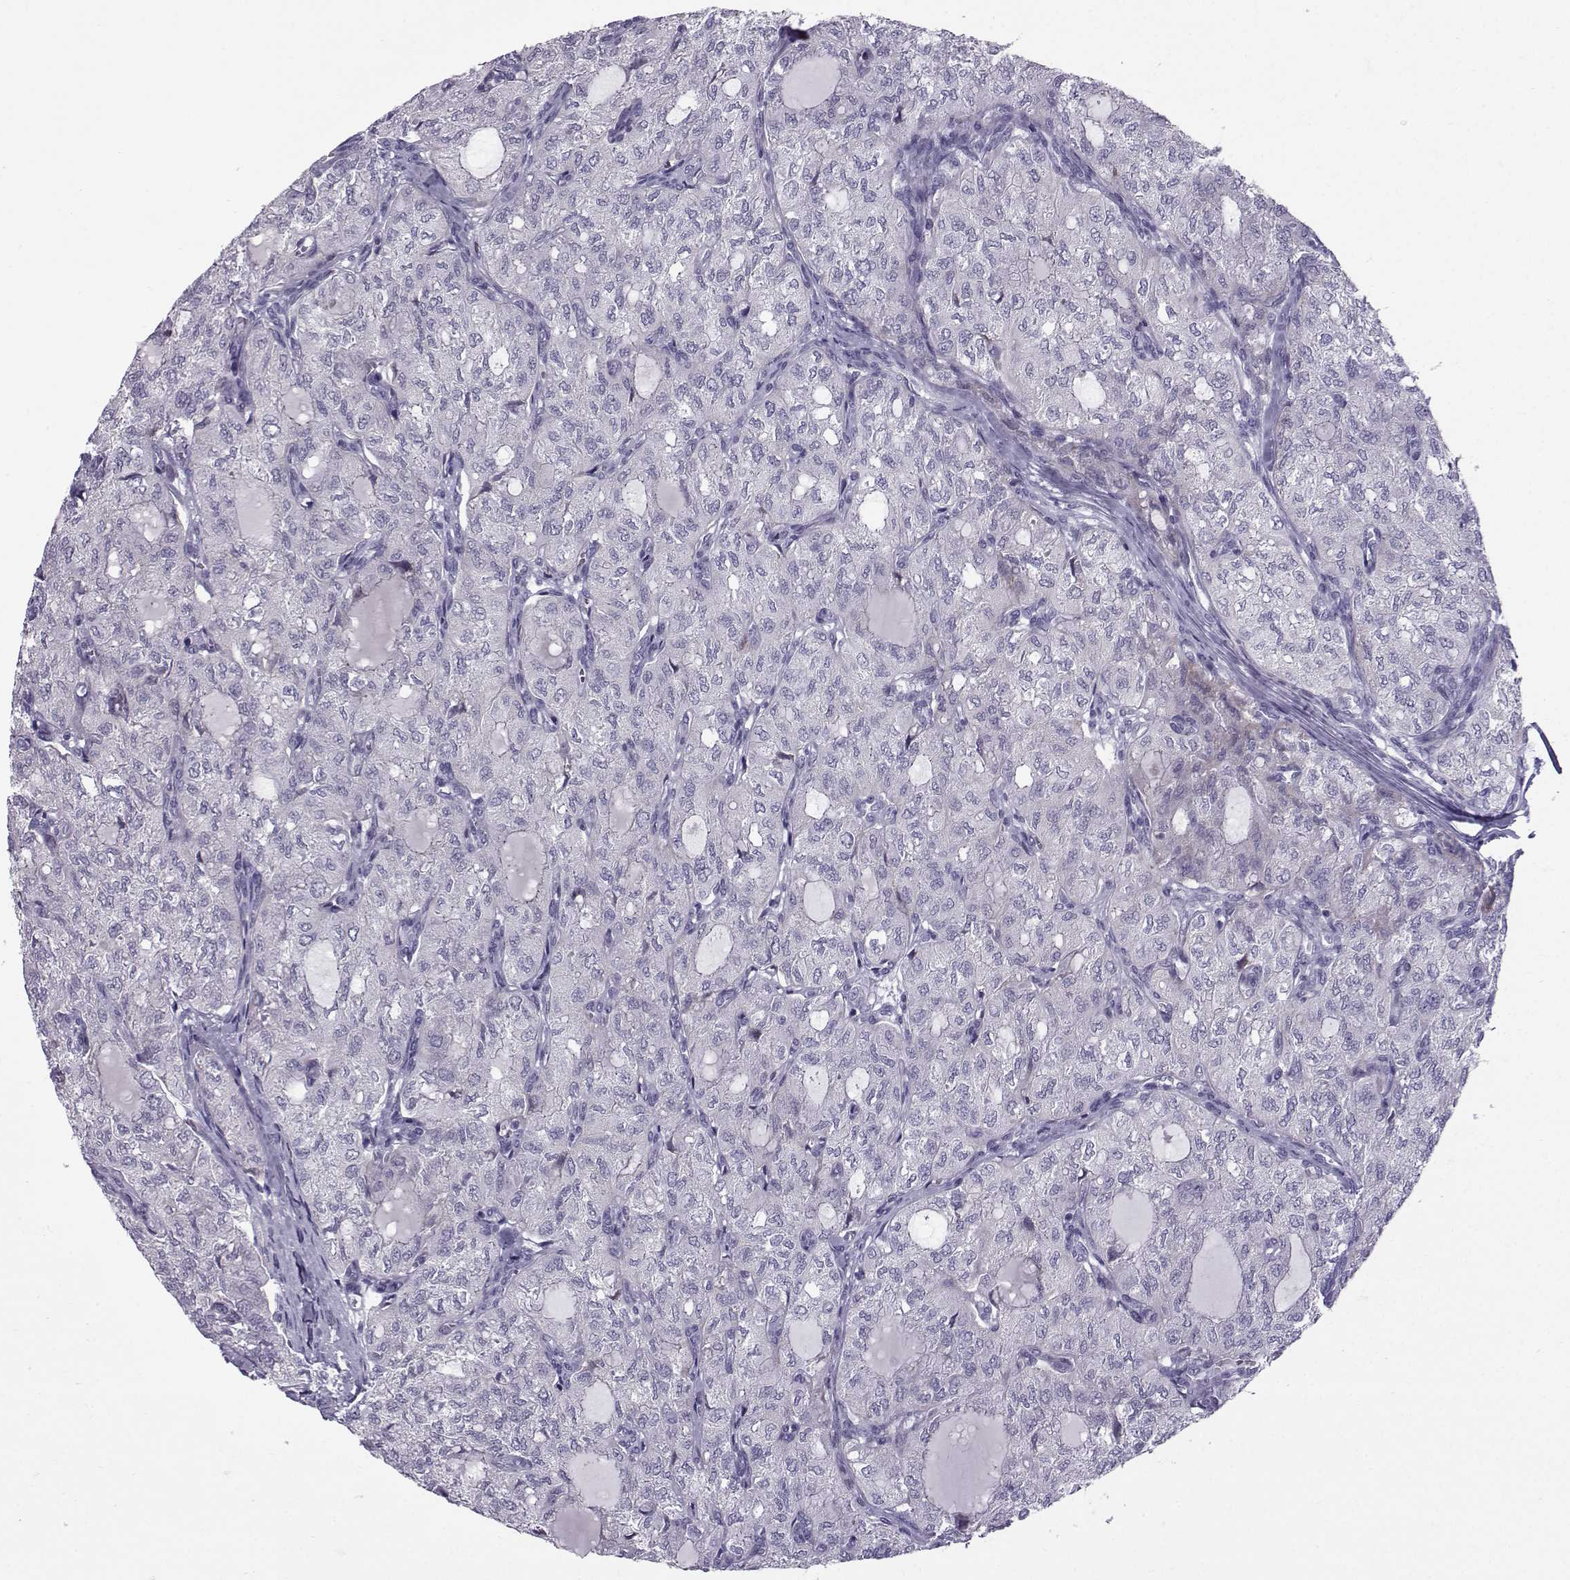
{"staining": {"intensity": "negative", "quantity": "none", "location": "none"}, "tissue": "thyroid cancer", "cell_type": "Tumor cells", "image_type": "cancer", "snomed": [{"axis": "morphology", "description": "Follicular adenoma carcinoma, NOS"}, {"axis": "topography", "description": "Thyroid gland"}], "caption": "Immunohistochemistry (IHC) micrograph of neoplastic tissue: human thyroid follicular adenoma carcinoma stained with DAB (3,3'-diaminobenzidine) demonstrates no significant protein staining in tumor cells. The staining was performed using DAB (3,3'-diaminobenzidine) to visualize the protein expression in brown, while the nuclei were stained in blue with hematoxylin (Magnification: 20x).", "gene": "DMRT3", "patient": {"sex": "male", "age": 75}}